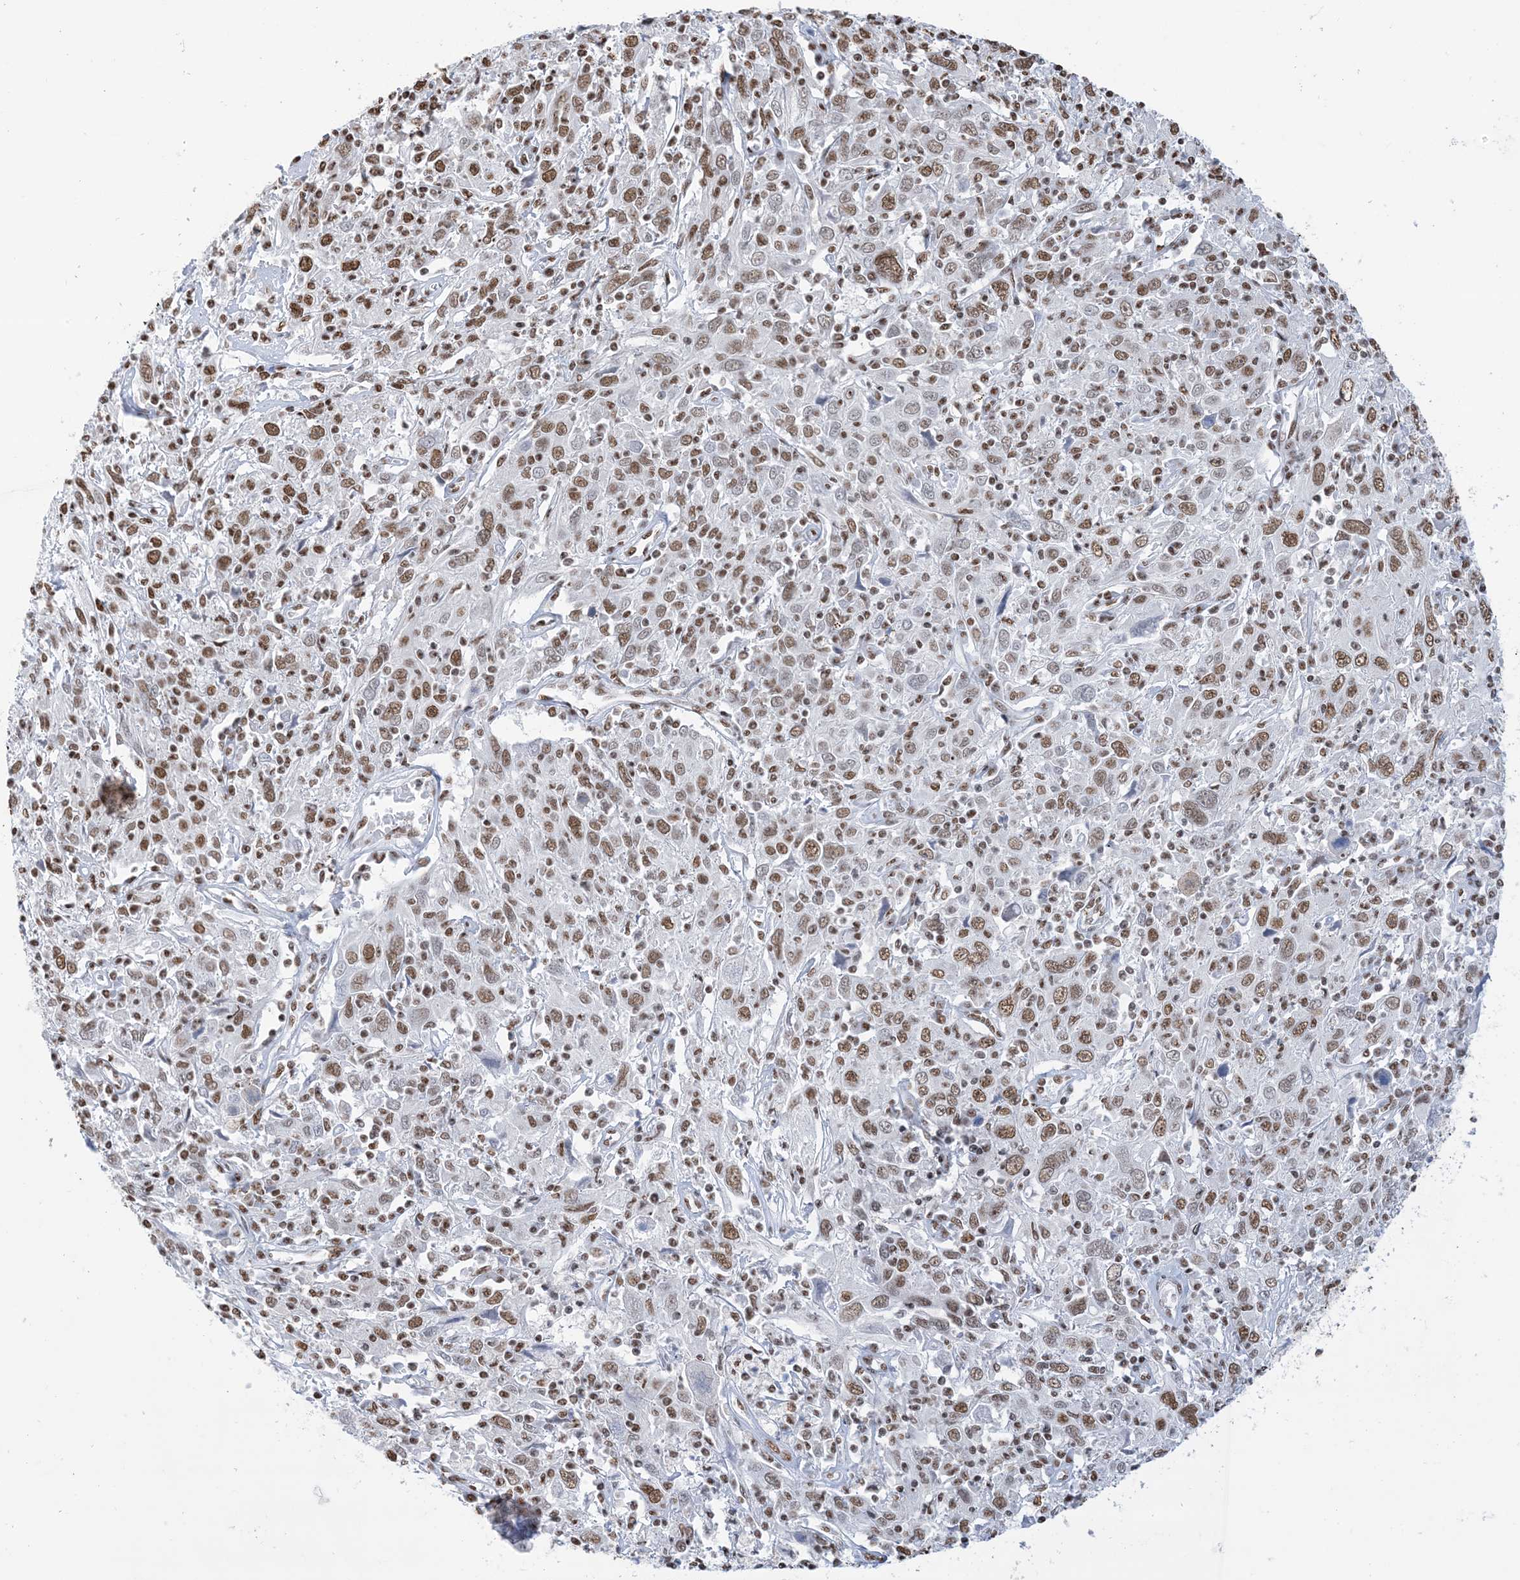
{"staining": {"intensity": "moderate", "quantity": ">75%", "location": "nuclear"}, "tissue": "cervical cancer", "cell_type": "Tumor cells", "image_type": "cancer", "snomed": [{"axis": "morphology", "description": "Squamous cell carcinoma, NOS"}, {"axis": "topography", "description": "Cervix"}], "caption": "High-magnification brightfield microscopy of squamous cell carcinoma (cervical) stained with DAB (3,3'-diaminobenzidine) (brown) and counterstained with hematoxylin (blue). tumor cells exhibit moderate nuclear positivity is appreciated in approximately>75% of cells.", "gene": "ZNF792", "patient": {"sex": "female", "age": 46}}